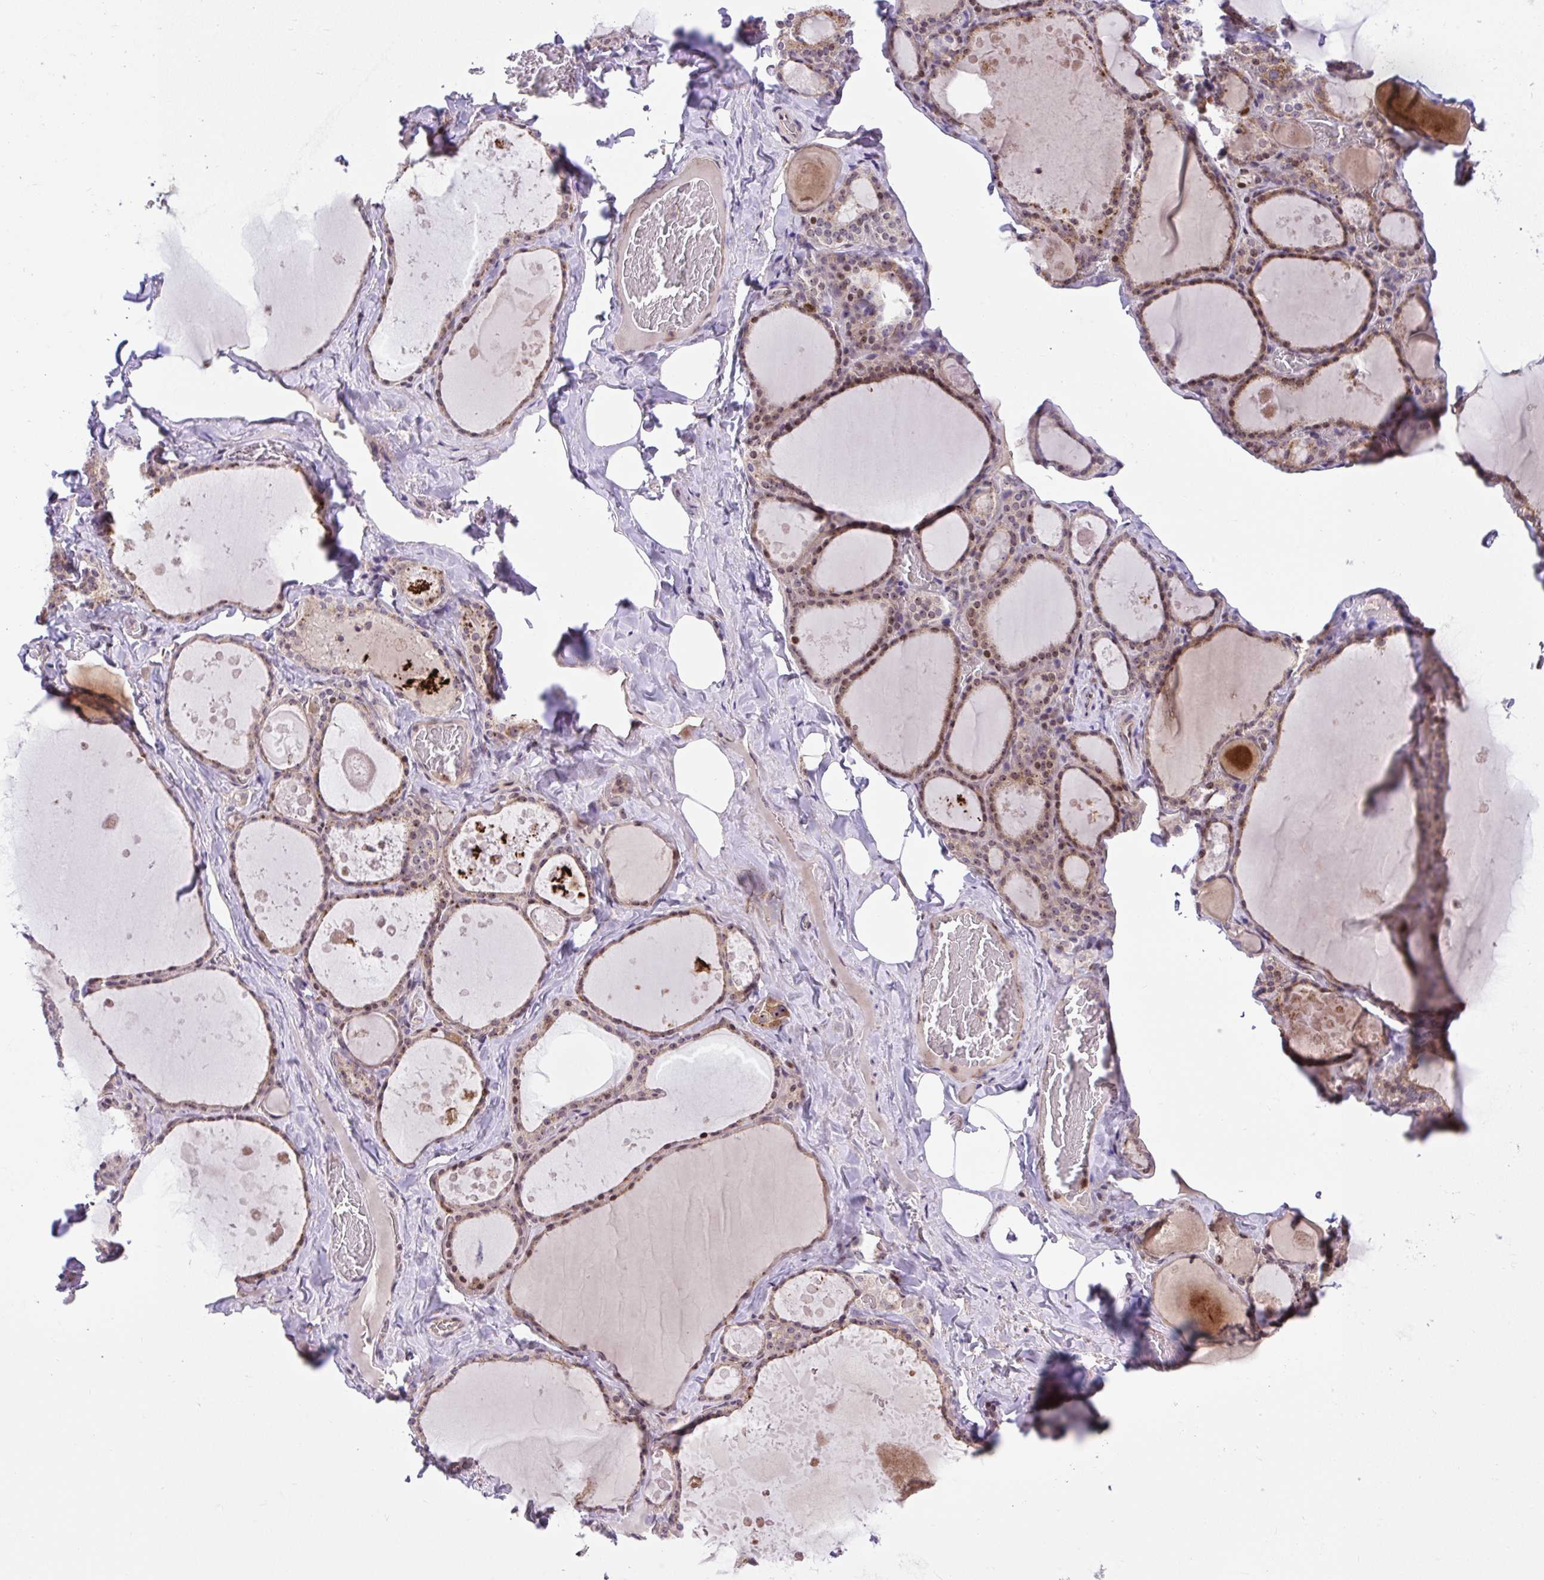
{"staining": {"intensity": "moderate", "quantity": "25%-75%", "location": "cytoplasmic/membranous,nuclear"}, "tissue": "thyroid gland", "cell_type": "Glandular cells", "image_type": "normal", "snomed": [{"axis": "morphology", "description": "Normal tissue, NOS"}, {"axis": "topography", "description": "Thyroid gland"}], "caption": "IHC of normal thyroid gland reveals medium levels of moderate cytoplasmic/membranous,nuclear staining in approximately 25%-75% of glandular cells.", "gene": "CHIA", "patient": {"sex": "male", "age": 56}}